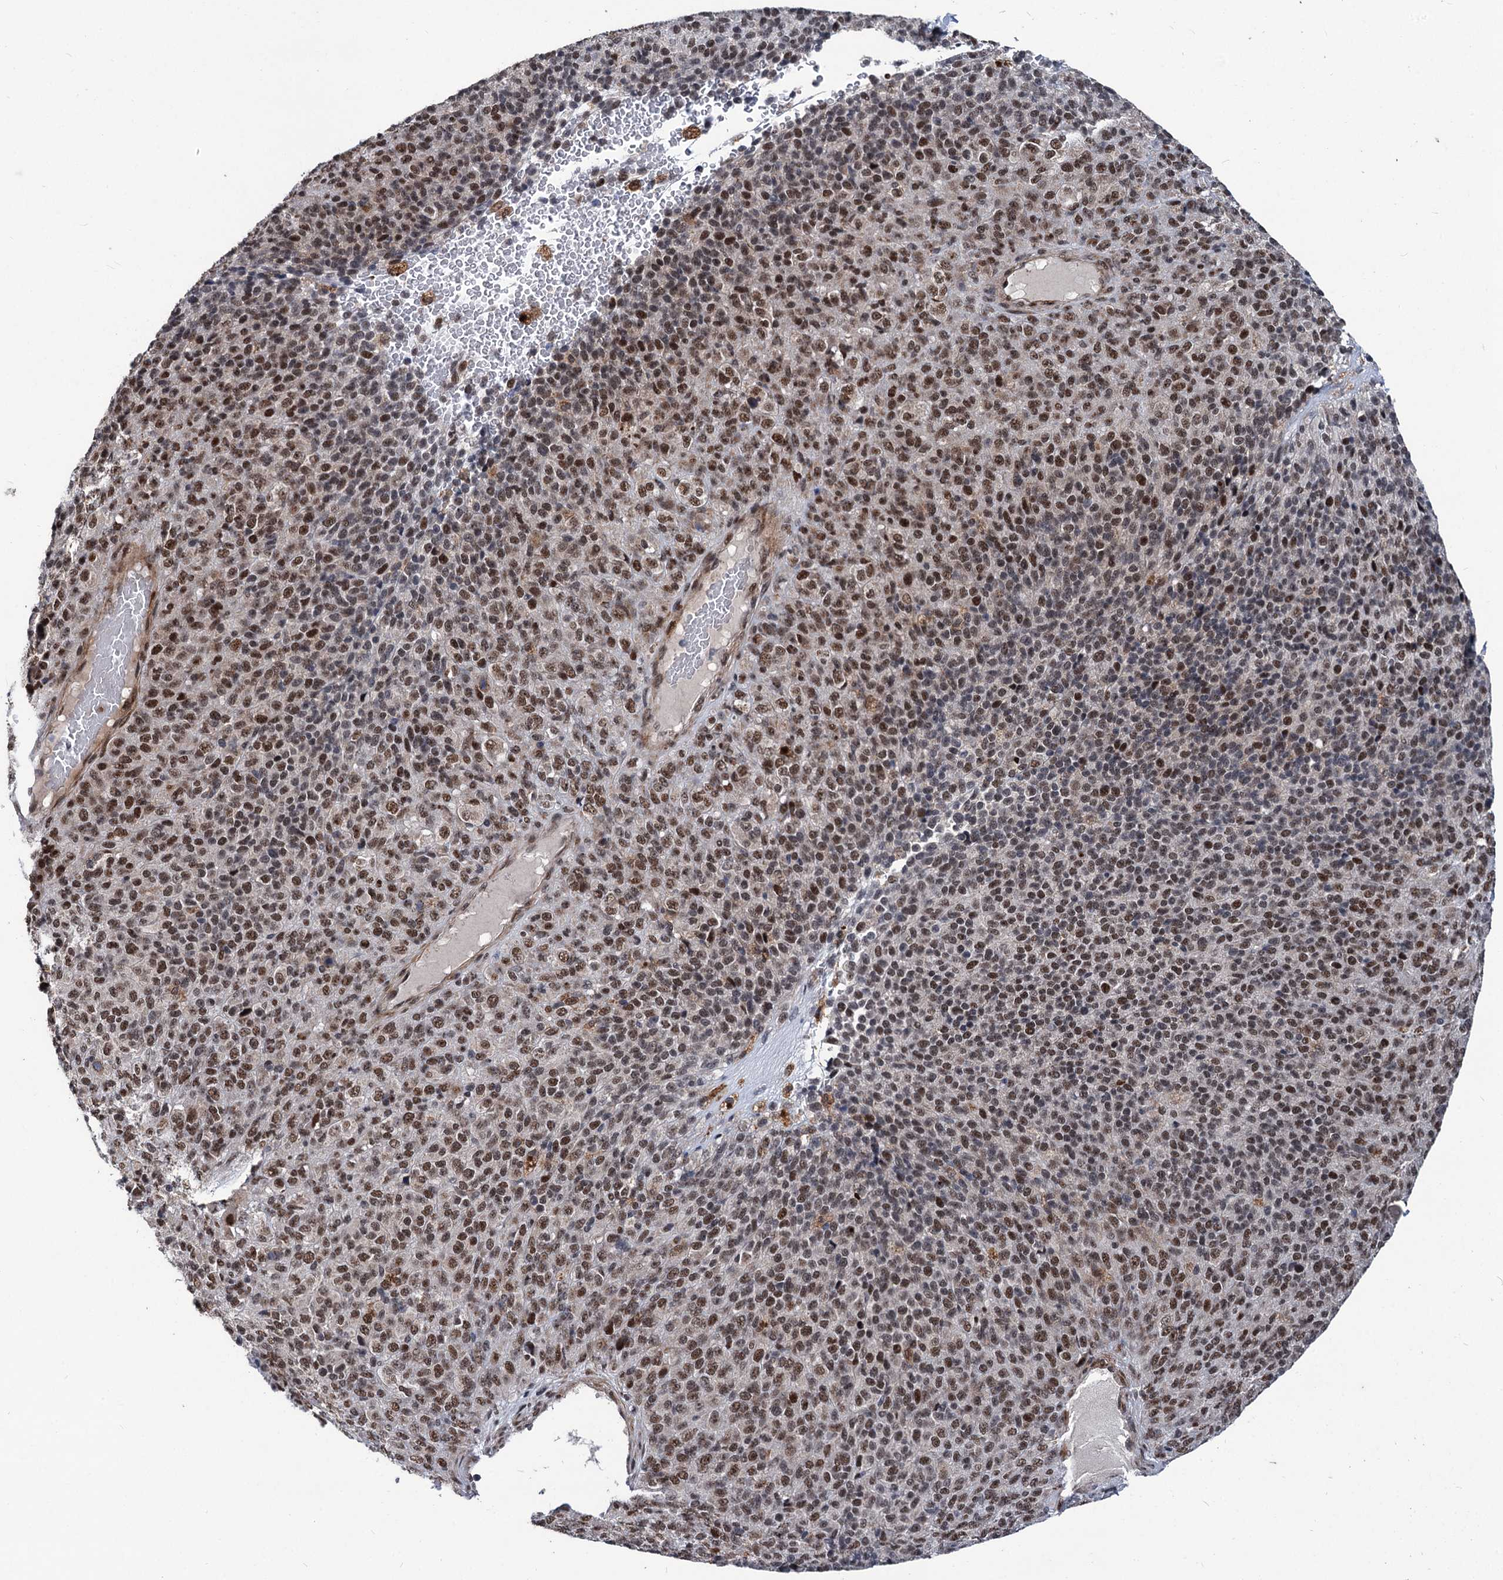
{"staining": {"intensity": "moderate", "quantity": ">75%", "location": "nuclear"}, "tissue": "melanoma", "cell_type": "Tumor cells", "image_type": "cancer", "snomed": [{"axis": "morphology", "description": "Malignant melanoma, Metastatic site"}, {"axis": "topography", "description": "Brain"}], "caption": "This is an image of IHC staining of malignant melanoma (metastatic site), which shows moderate expression in the nuclear of tumor cells.", "gene": "PHF8", "patient": {"sex": "female", "age": 56}}